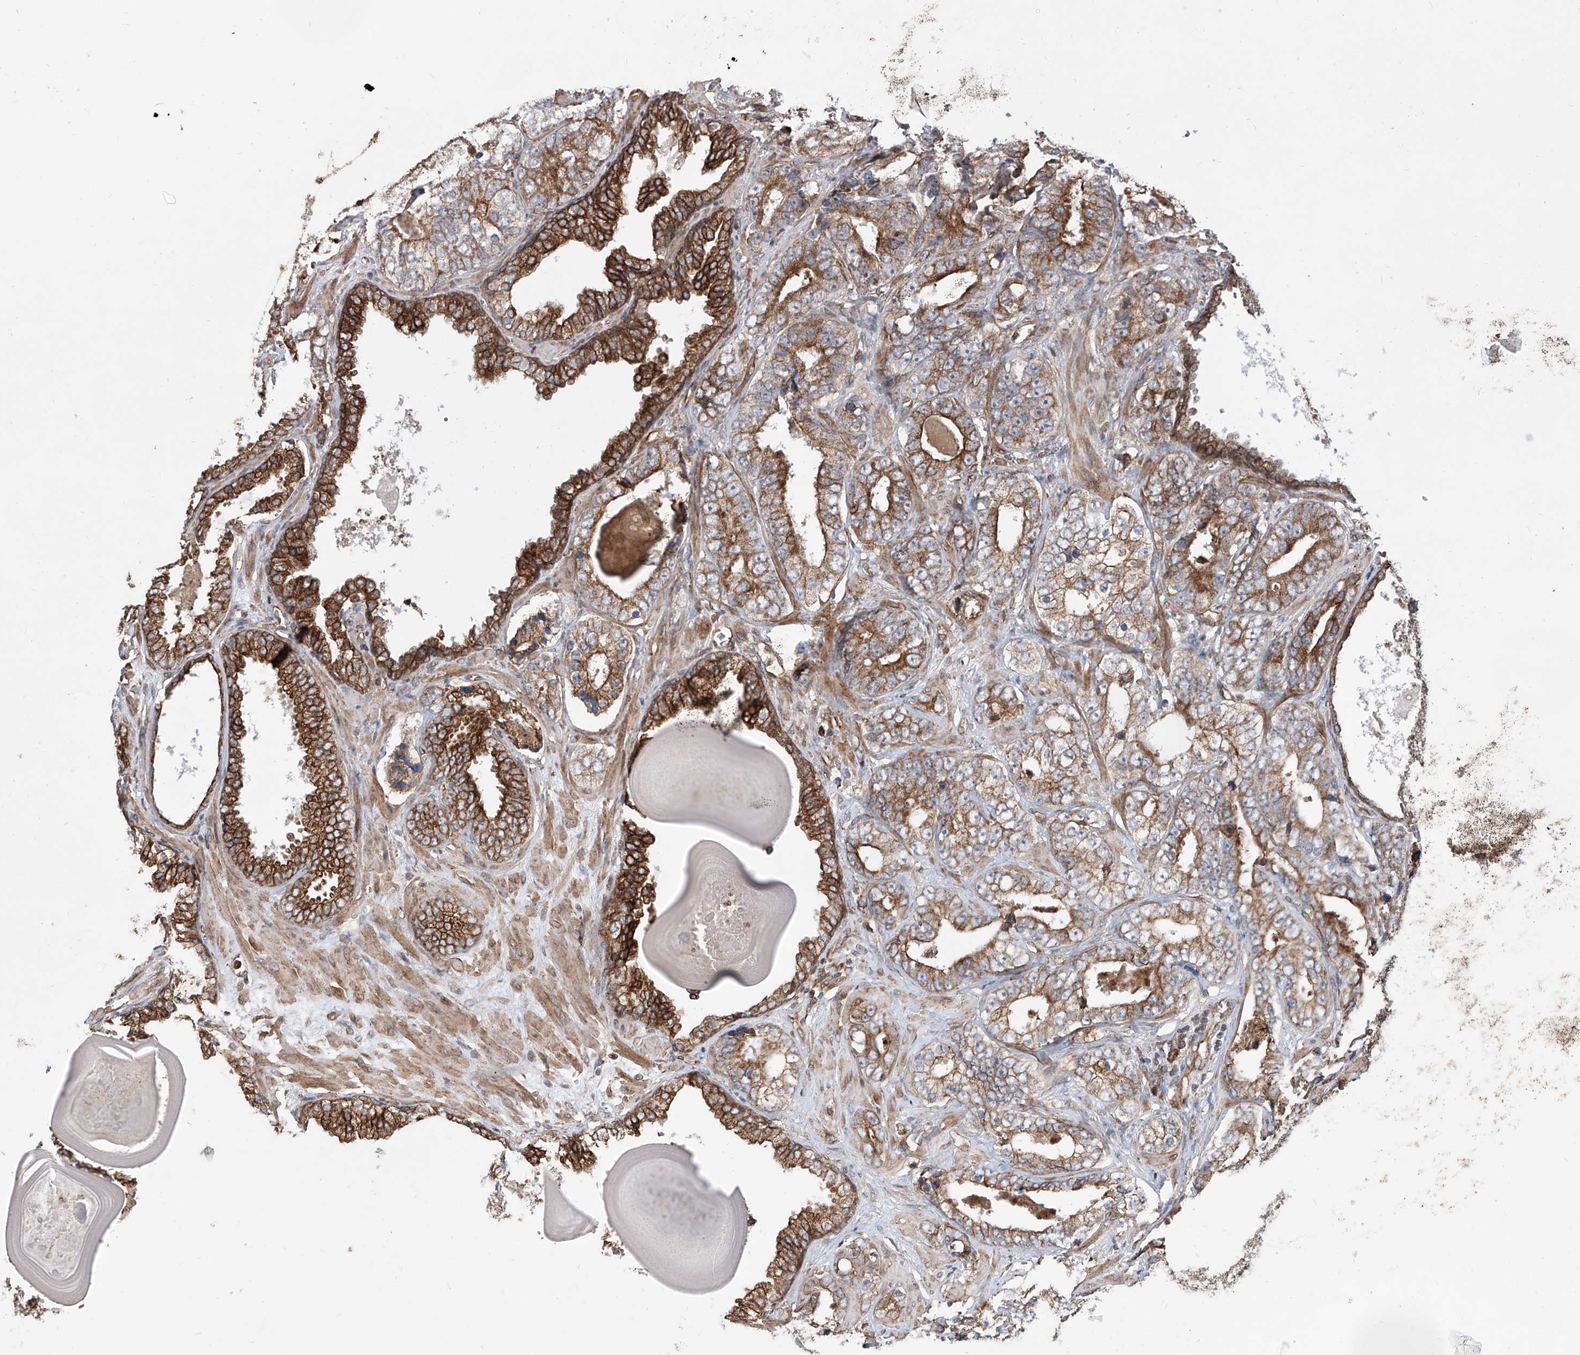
{"staining": {"intensity": "moderate", "quantity": ">75%", "location": "cytoplasmic/membranous"}, "tissue": "prostate cancer", "cell_type": "Tumor cells", "image_type": "cancer", "snomed": [{"axis": "morphology", "description": "Adenocarcinoma, High grade"}, {"axis": "topography", "description": "Prostate"}], "caption": "This photomicrograph reveals prostate cancer stained with immunohistochemistry (IHC) to label a protein in brown. The cytoplasmic/membranous of tumor cells show moderate positivity for the protein. Nuclei are counter-stained blue.", "gene": "APAF1", "patient": {"sex": "male", "age": 62}}